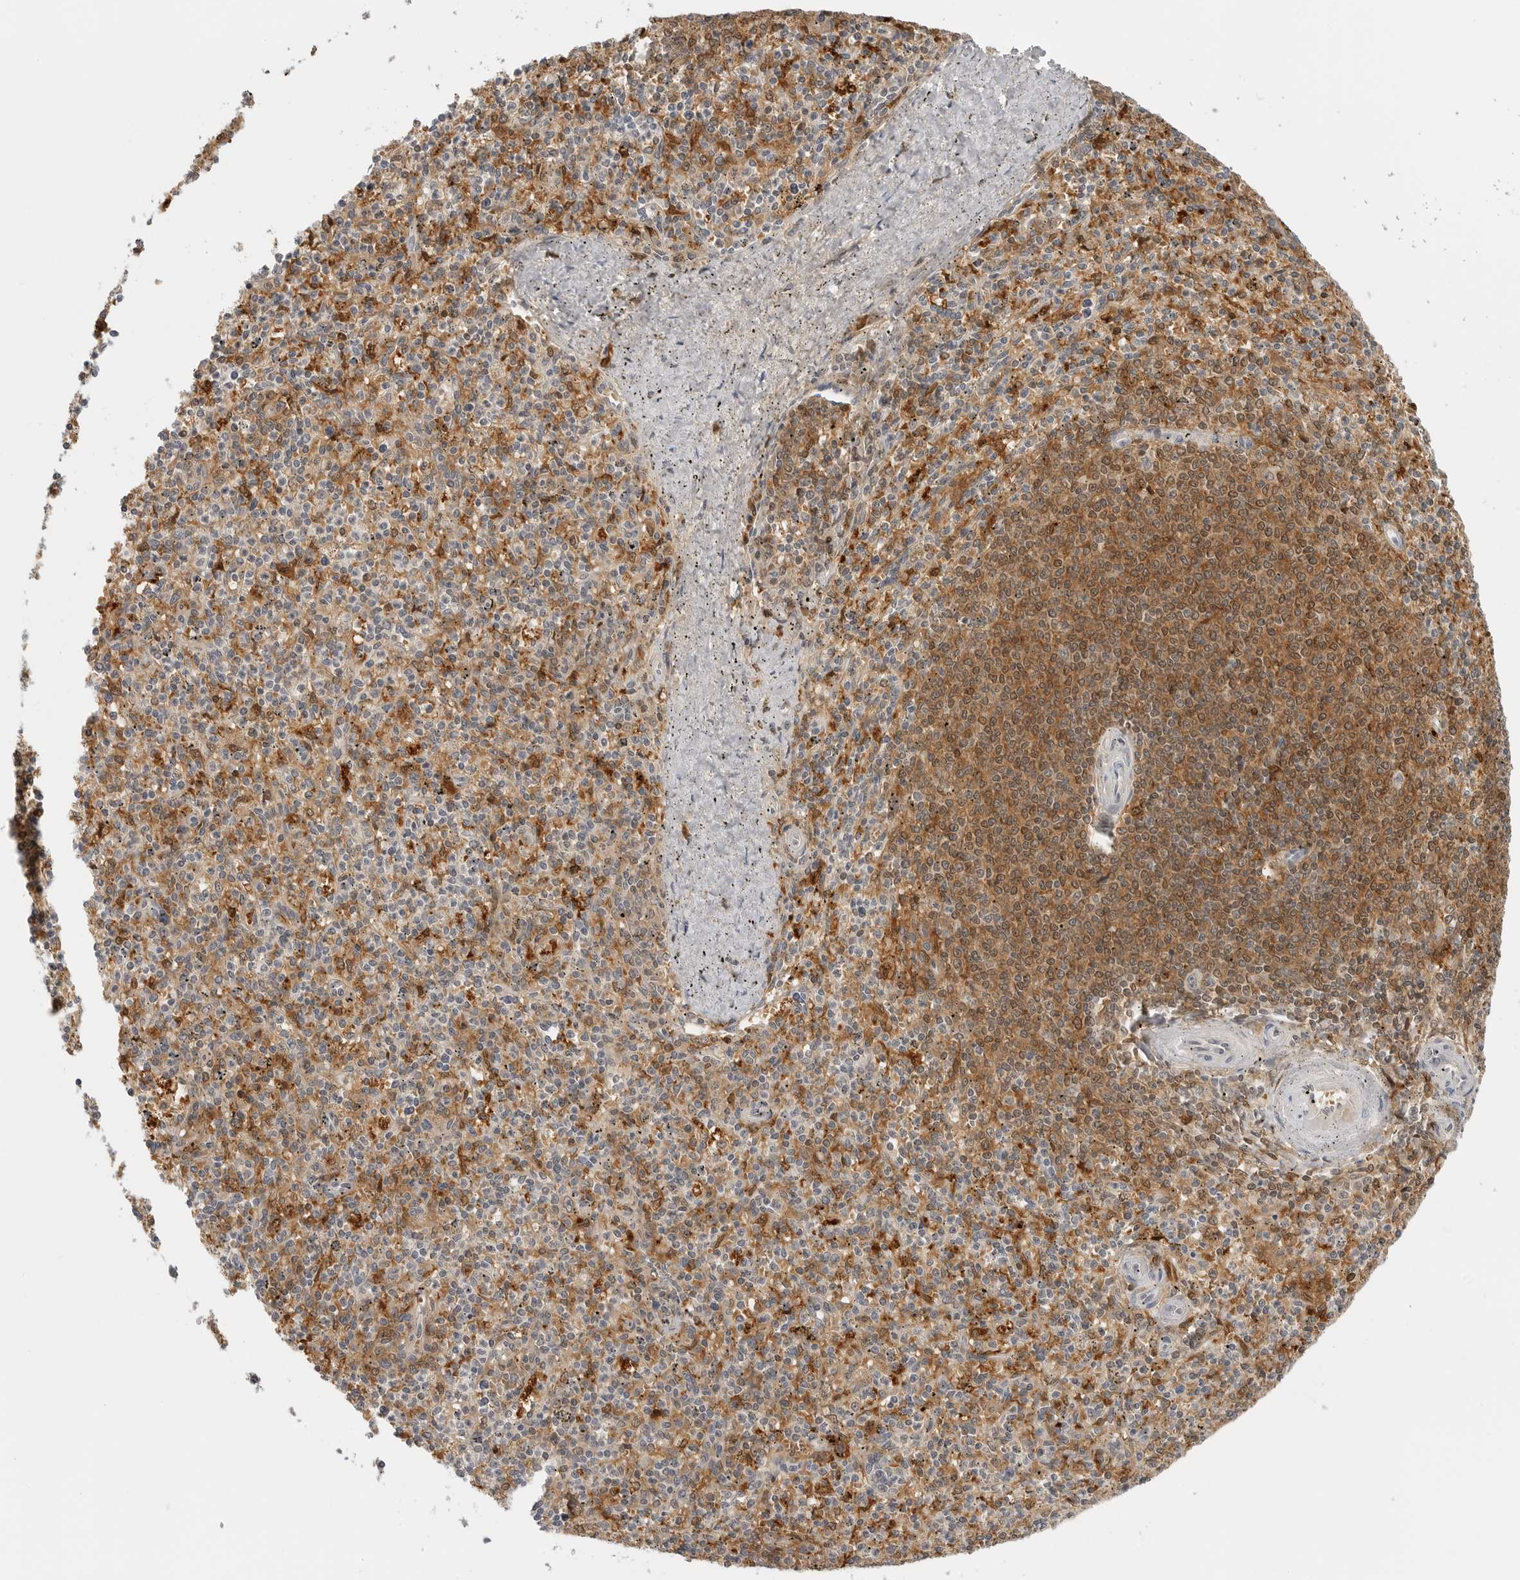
{"staining": {"intensity": "moderate", "quantity": "25%-75%", "location": "cytoplasmic/membranous,nuclear"}, "tissue": "spleen", "cell_type": "Cells in red pulp", "image_type": "normal", "snomed": [{"axis": "morphology", "description": "Normal tissue, NOS"}, {"axis": "topography", "description": "Spleen"}], "caption": "A medium amount of moderate cytoplasmic/membranous,nuclear positivity is identified in approximately 25%-75% of cells in red pulp in normal spleen.", "gene": "CTIF", "patient": {"sex": "male", "age": 72}}